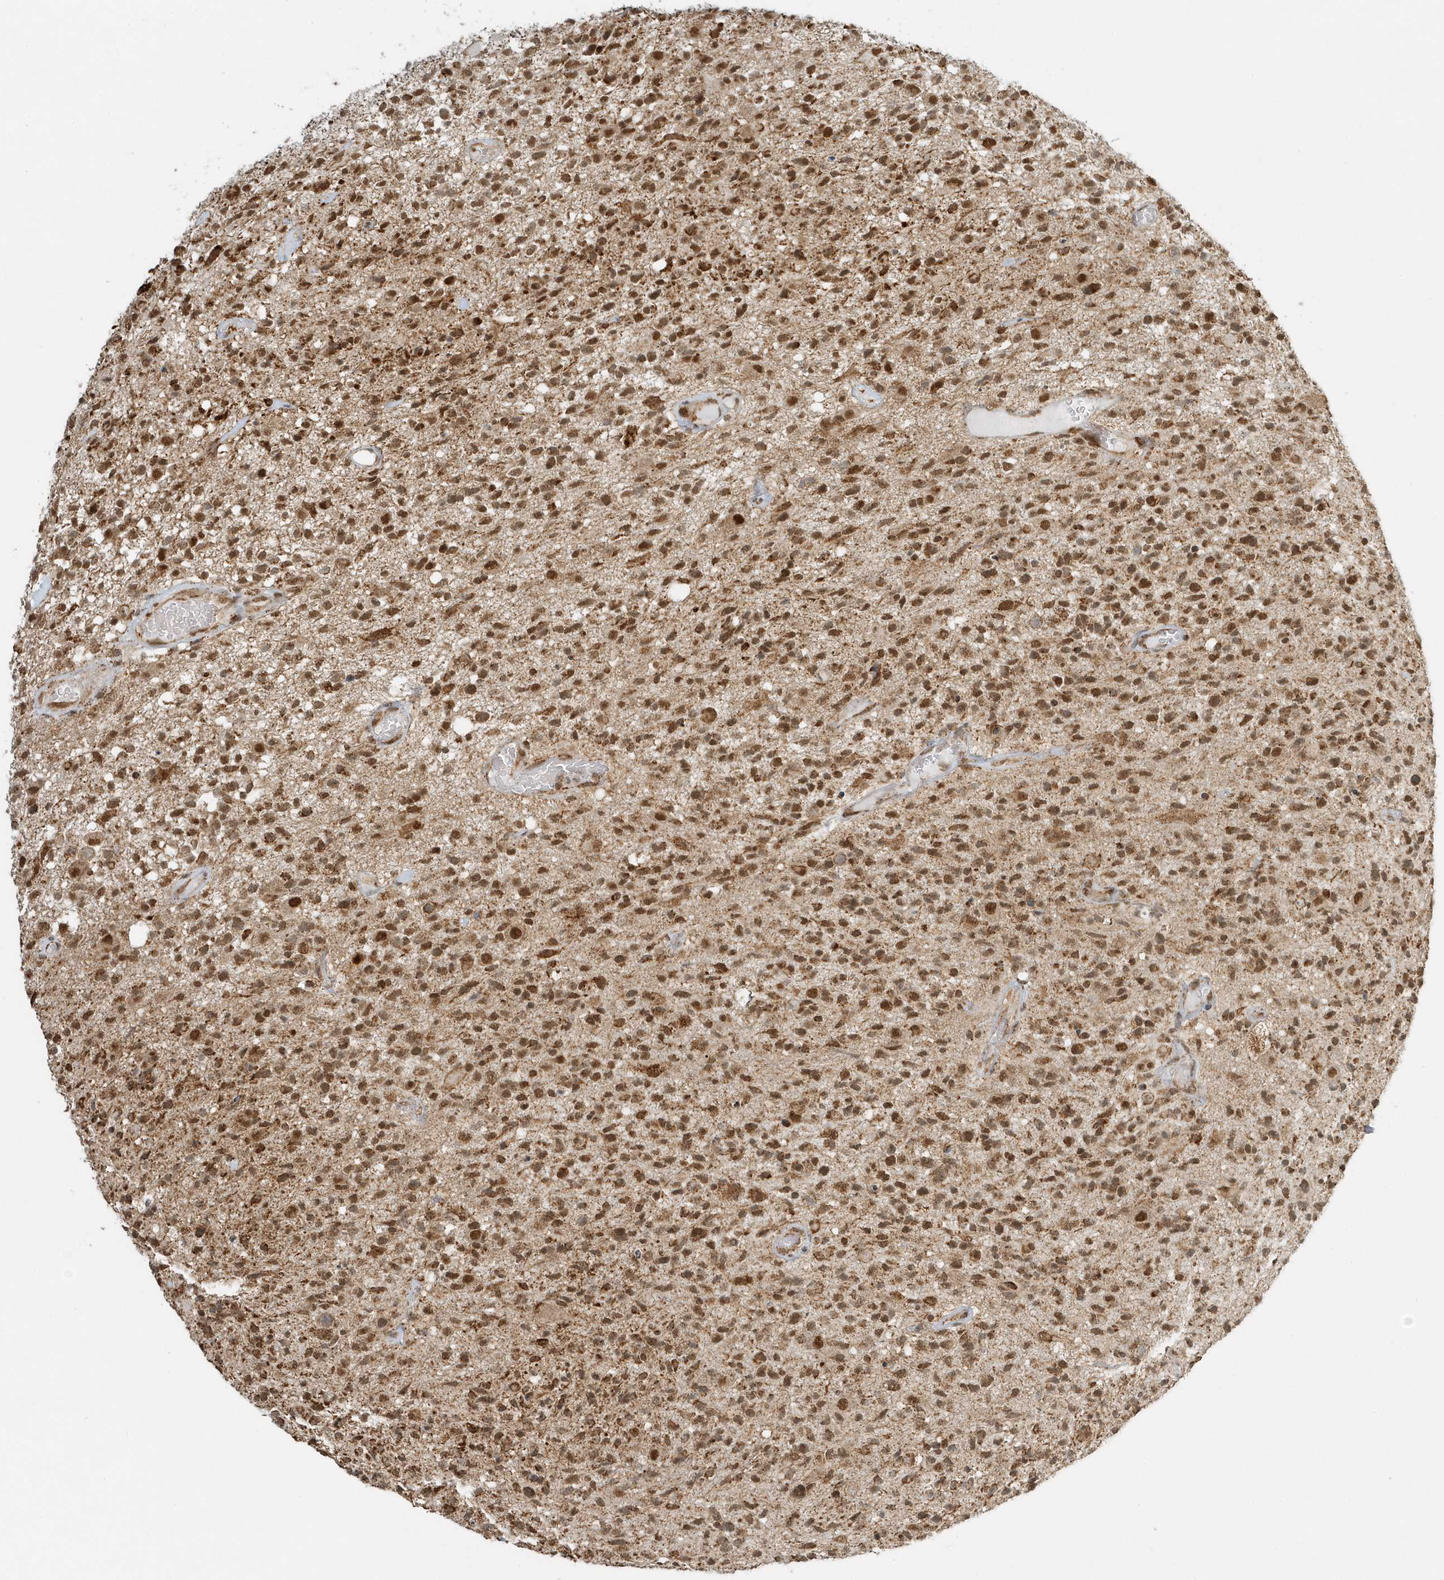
{"staining": {"intensity": "moderate", "quantity": ">75%", "location": "cytoplasmic/membranous,nuclear"}, "tissue": "glioma", "cell_type": "Tumor cells", "image_type": "cancer", "snomed": [{"axis": "morphology", "description": "Glioma, malignant, High grade"}, {"axis": "morphology", "description": "Glioblastoma, NOS"}, {"axis": "topography", "description": "Brain"}], "caption": "Immunohistochemistry micrograph of neoplastic tissue: human glioma stained using immunohistochemistry (IHC) displays medium levels of moderate protein expression localized specifically in the cytoplasmic/membranous and nuclear of tumor cells, appearing as a cytoplasmic/membranous and nuclear brown color.", "gene": "PSMD6", "patient": {"sex": "male", "age": 60}}